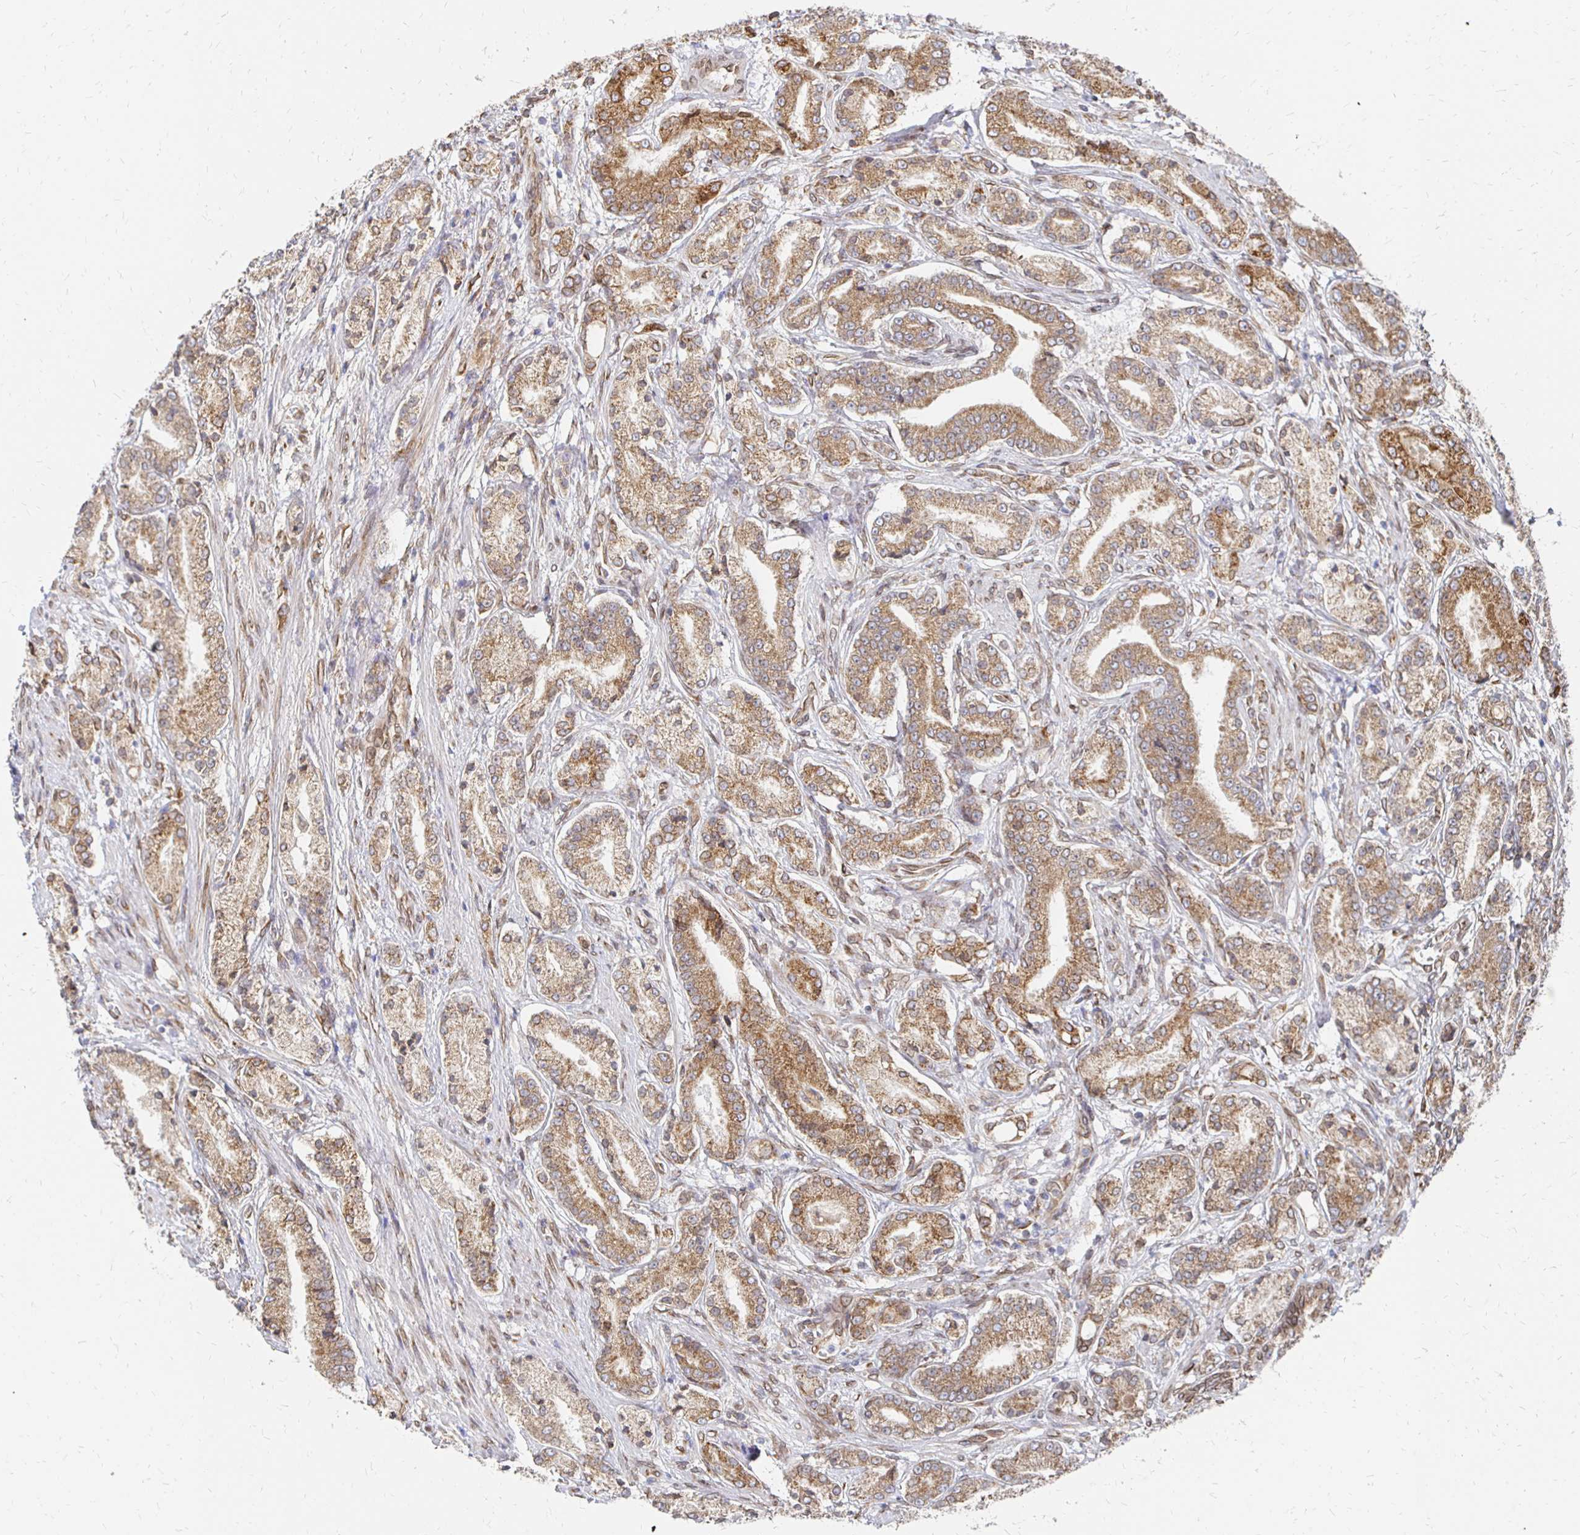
{"staining": {"intensity": "moderate", "quantity": ">75%", "location": "cytoplasmic/membranous,nuclear"}, "tissue": "prostate cancer", "cell_type": "Tumor cells", "image_type": "cancer", "snomed": [{"axis": "morphology", "description": "Adenocarcinoma, High grade"}, {"axis": "topography", "description": "Prostate and seminal vesicle, NOS"}], "caption": "Human prostate cancer stained for a protein (brown) exhibits moderate cytoplasmic/membranous and nuclear positive expression in approximately >75% of tumor cells.", "gene": "PELI3", "patient": {"sex": "male", "age": 61}}